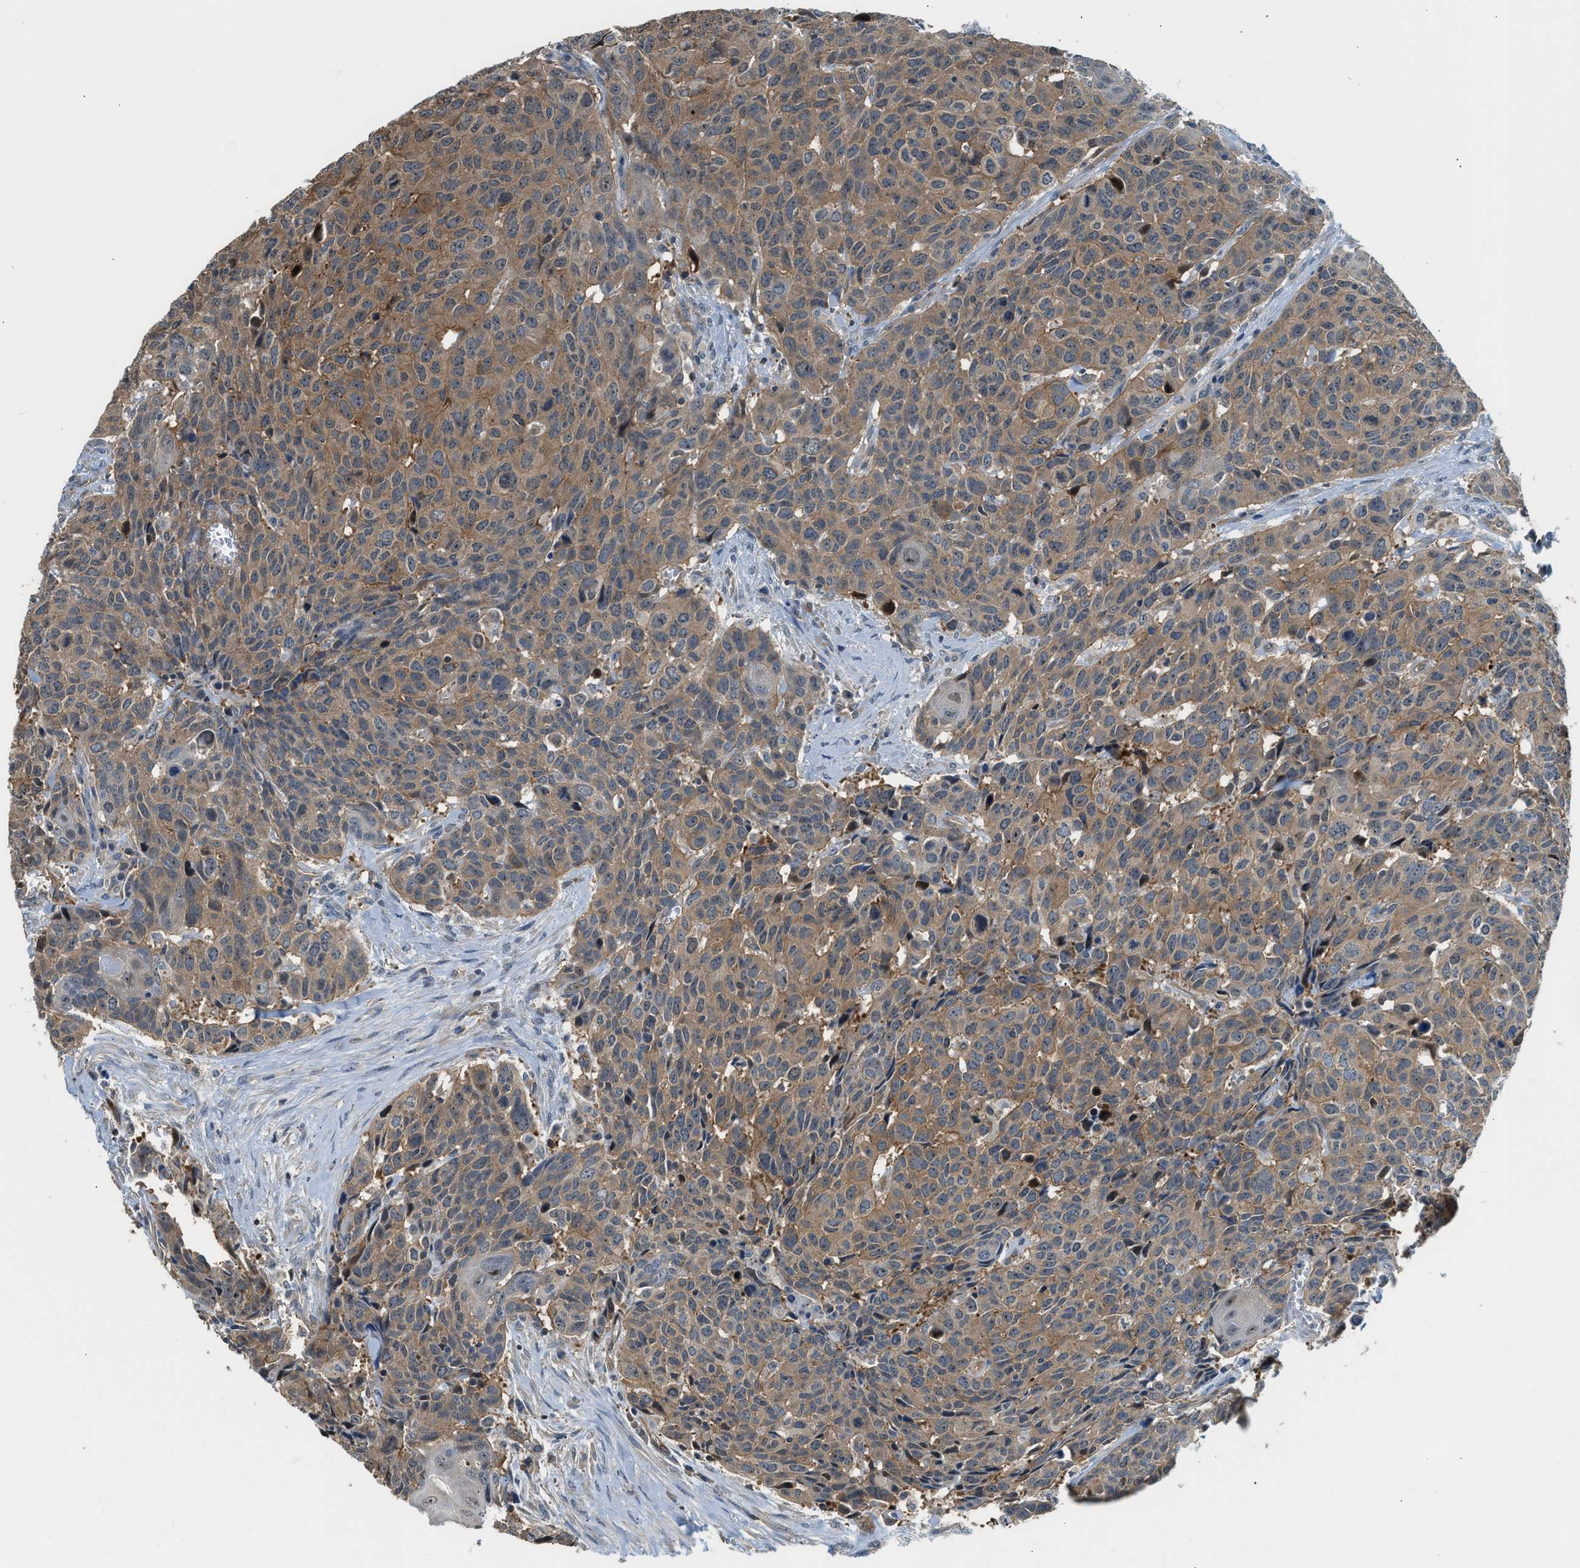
{"staining": {"intensity": "moderate", "quantity": ">75%", "location": "cytoplasmic/membranous"}, "tissue": "head and neck cancer", "cell_type": "Tumor cells", "image_type": "cancer", "snomed": [{"axis": "morphology", "description": "Squamous cell carcinoma, NOS"}, {"axis": "topography", "description": "Head-Neck"}], "caption": "Immunohistochemical staining of human head and neck squamous cell carcinoma demonstrates medium levels of moderate cytoplasmic/membranous protein positivity in about >75% of tumor cells.", "gene": "CBLB", "patient": {"sex": "male", "age": 66}}